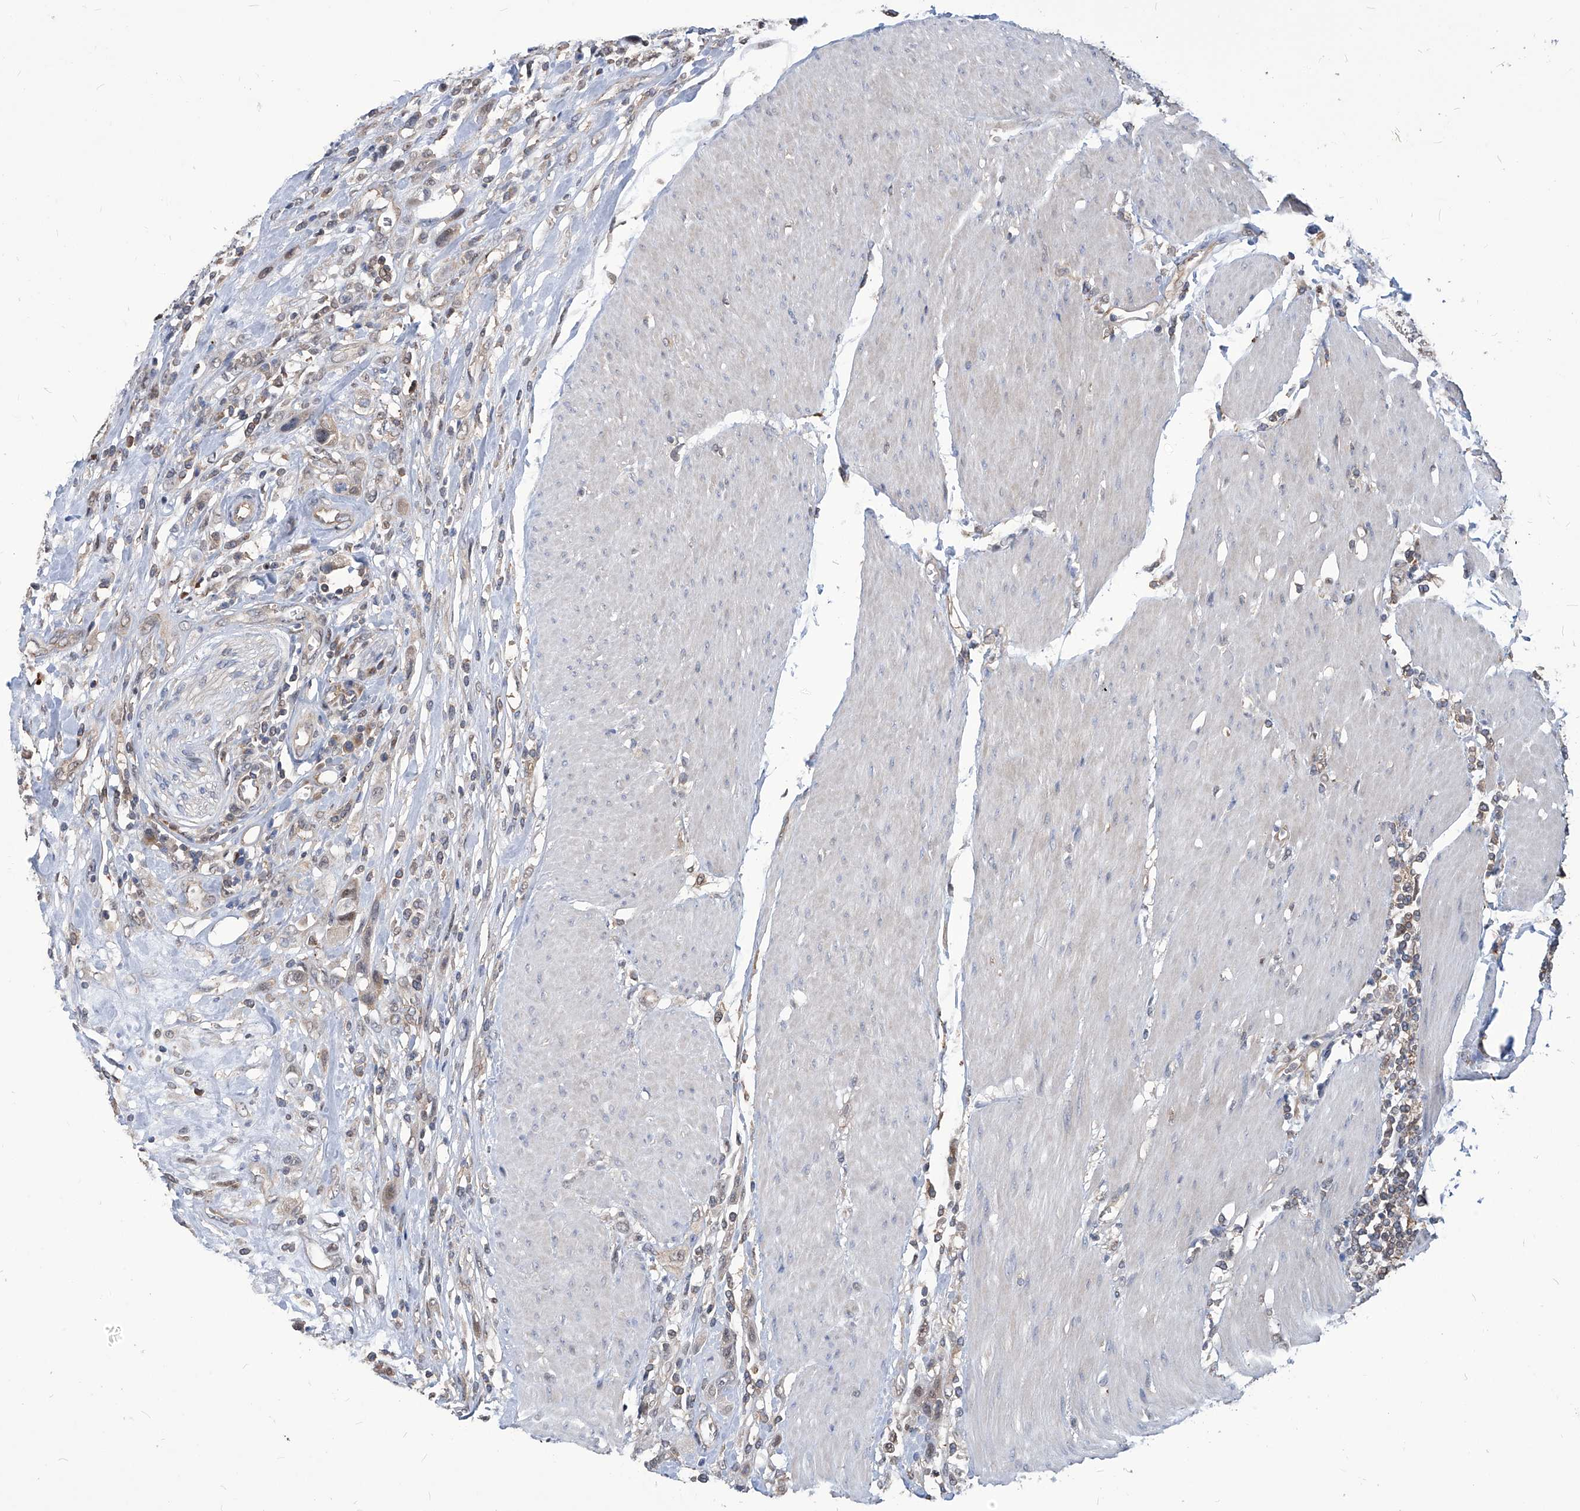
{"staining": {"intensity": "weak", "quantity": "<25%", "location": "cytoplasmic/membranous"}, "tissue": "urothelial cancer", "cell_type": "Tumor cells", "image_type": "cancer", "snomed": [{"axis": "morphology", "description": "Urothelial carcinoma, High grade"}, {"axis": "topography", "description": "Urinary bladder"}], "caption": "Human urothelial cancer stained for a protein using immunohistochemistry reveals no staining in tumor cells.", "gene": "PSMB1", "patient": {"sex": "male", "age": 50}}